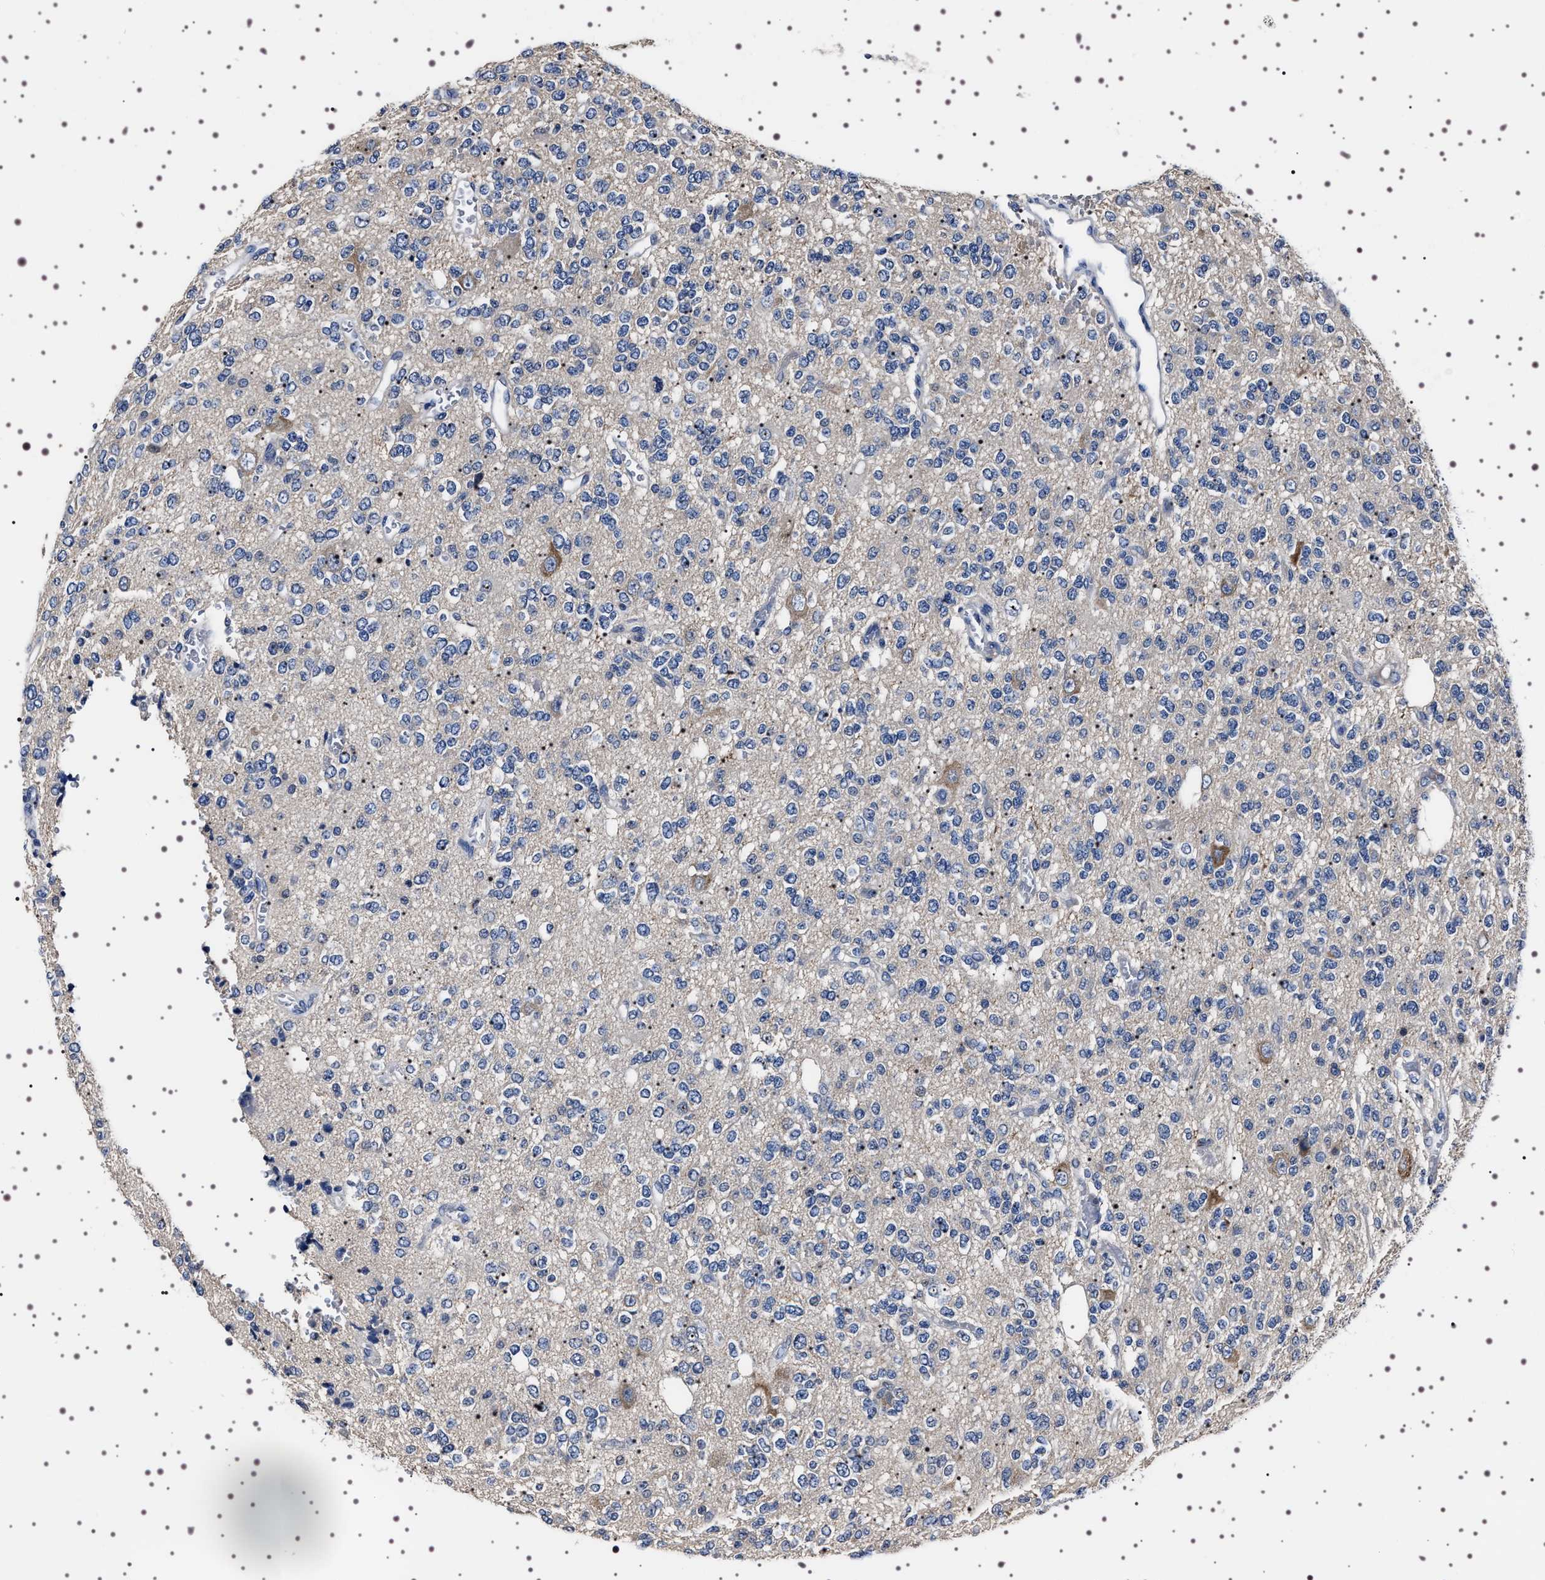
{"staining": {"intensity": "negative", "quantity": "none", "location": "none"}, "tissue": "glioma", "cell_type": "Tumor cells", "image_type": "cancer", "snomed": [{"axis": "morphology", "description": "Glioma, malignant, Low grade"}, {"axis": "topography", "description": "Brain"}], "caption": "This is an immunohistochemistry (IHC) histopathology image of glioma. There is no expression in tumor cells.", "gene": "TARBP1", "patient": {"sex": "male", "age": 38}}